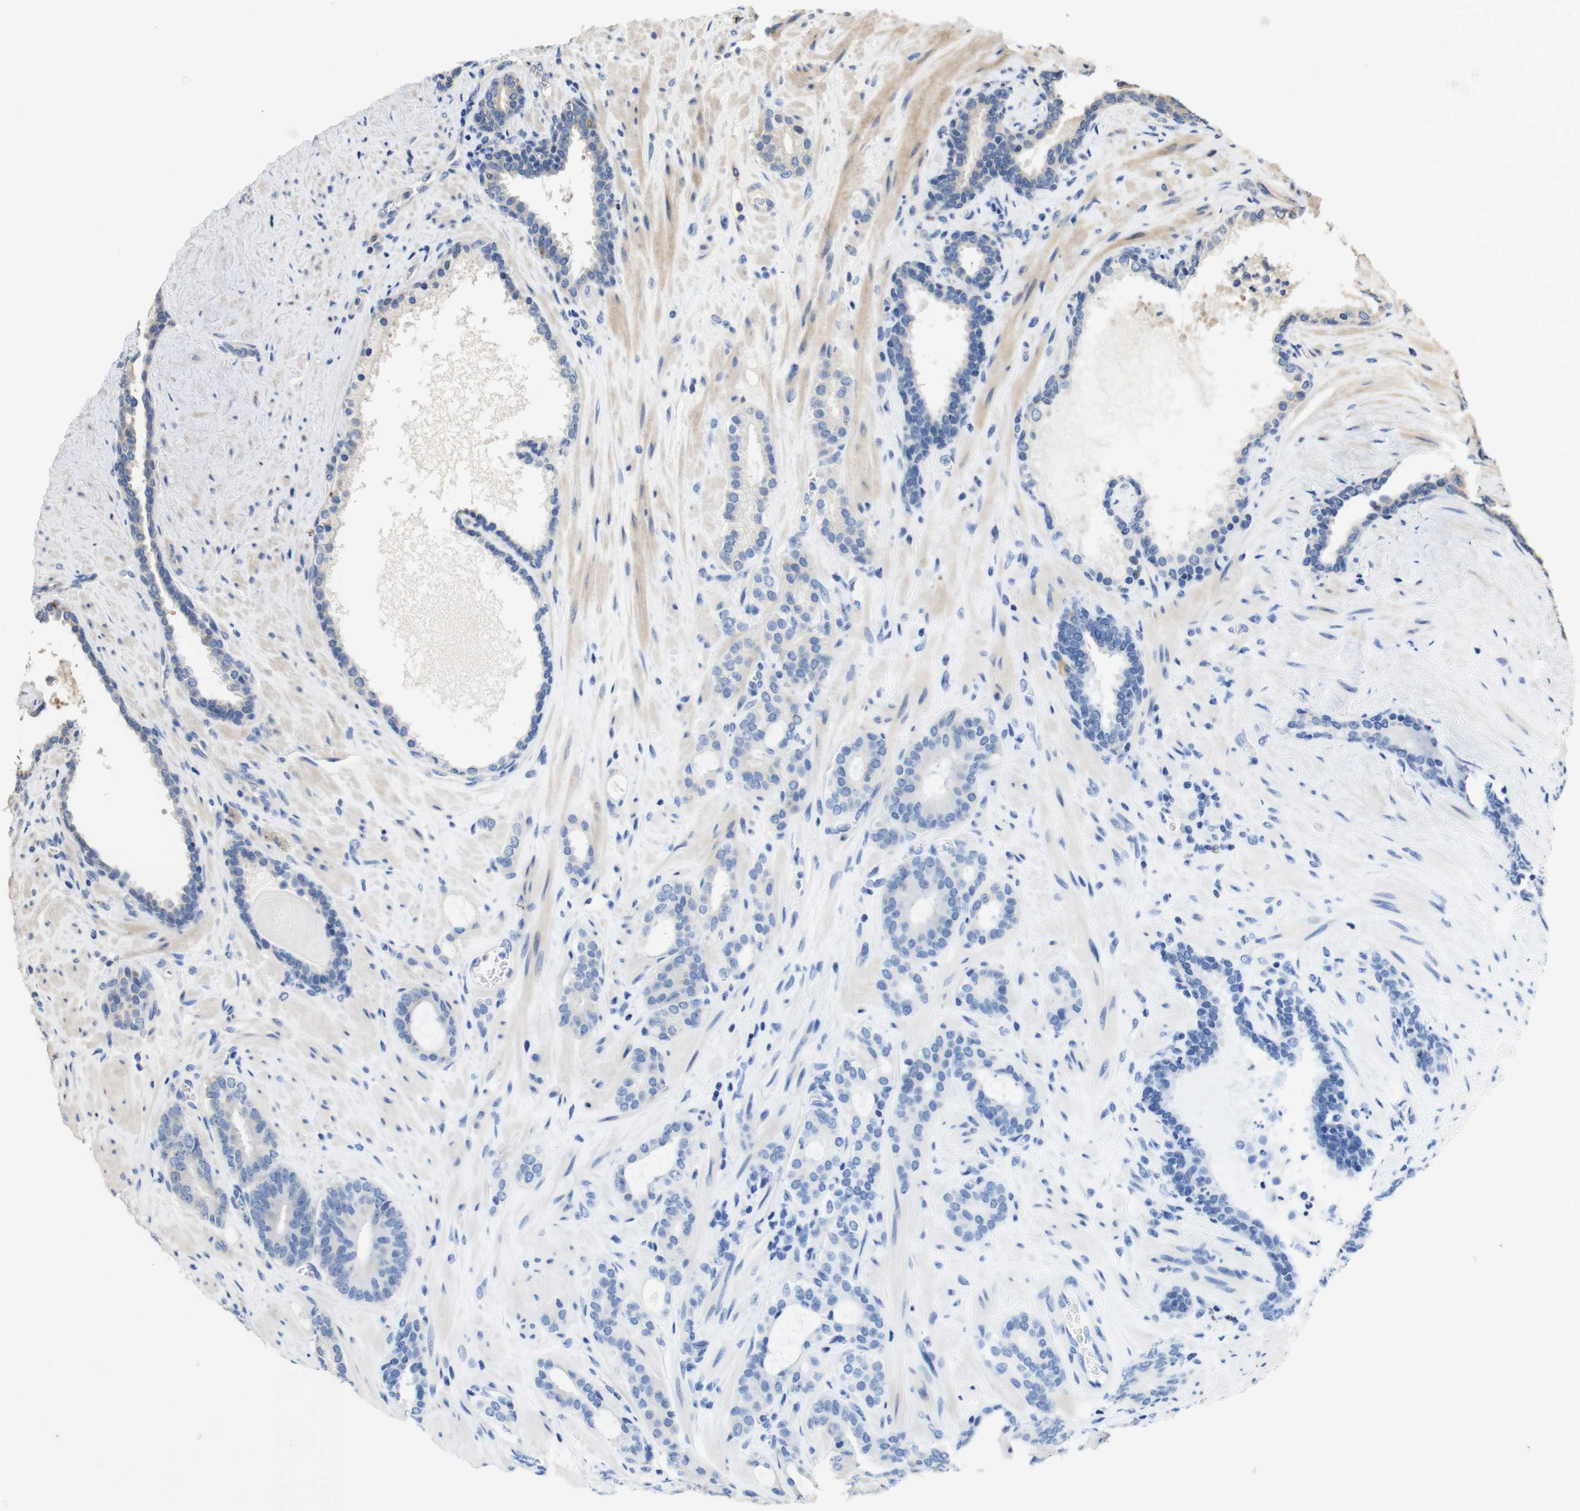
{"staining": {"intensity": "moderate", "quantity": "<25%", "location": "cytoplasmic/membranous"}, "tissue": "prostate cancer", "cell_type": "Tumor cells", "image_type": "cancer", "snomed": [{"axis": "morphology", "description": "Adenocarcinoma, Low grade"}, {"axis": "topography", "description": "Prostate"}], "caption": "Immunohistochemical staining of prostate low-grade adenocarcinoma reveals low levels of moderate cytoplasmic/membranous staining in about <25% of tumor cells.", "gene": "PCDHB10", "patient": {"sex": "male", "age": 63}}